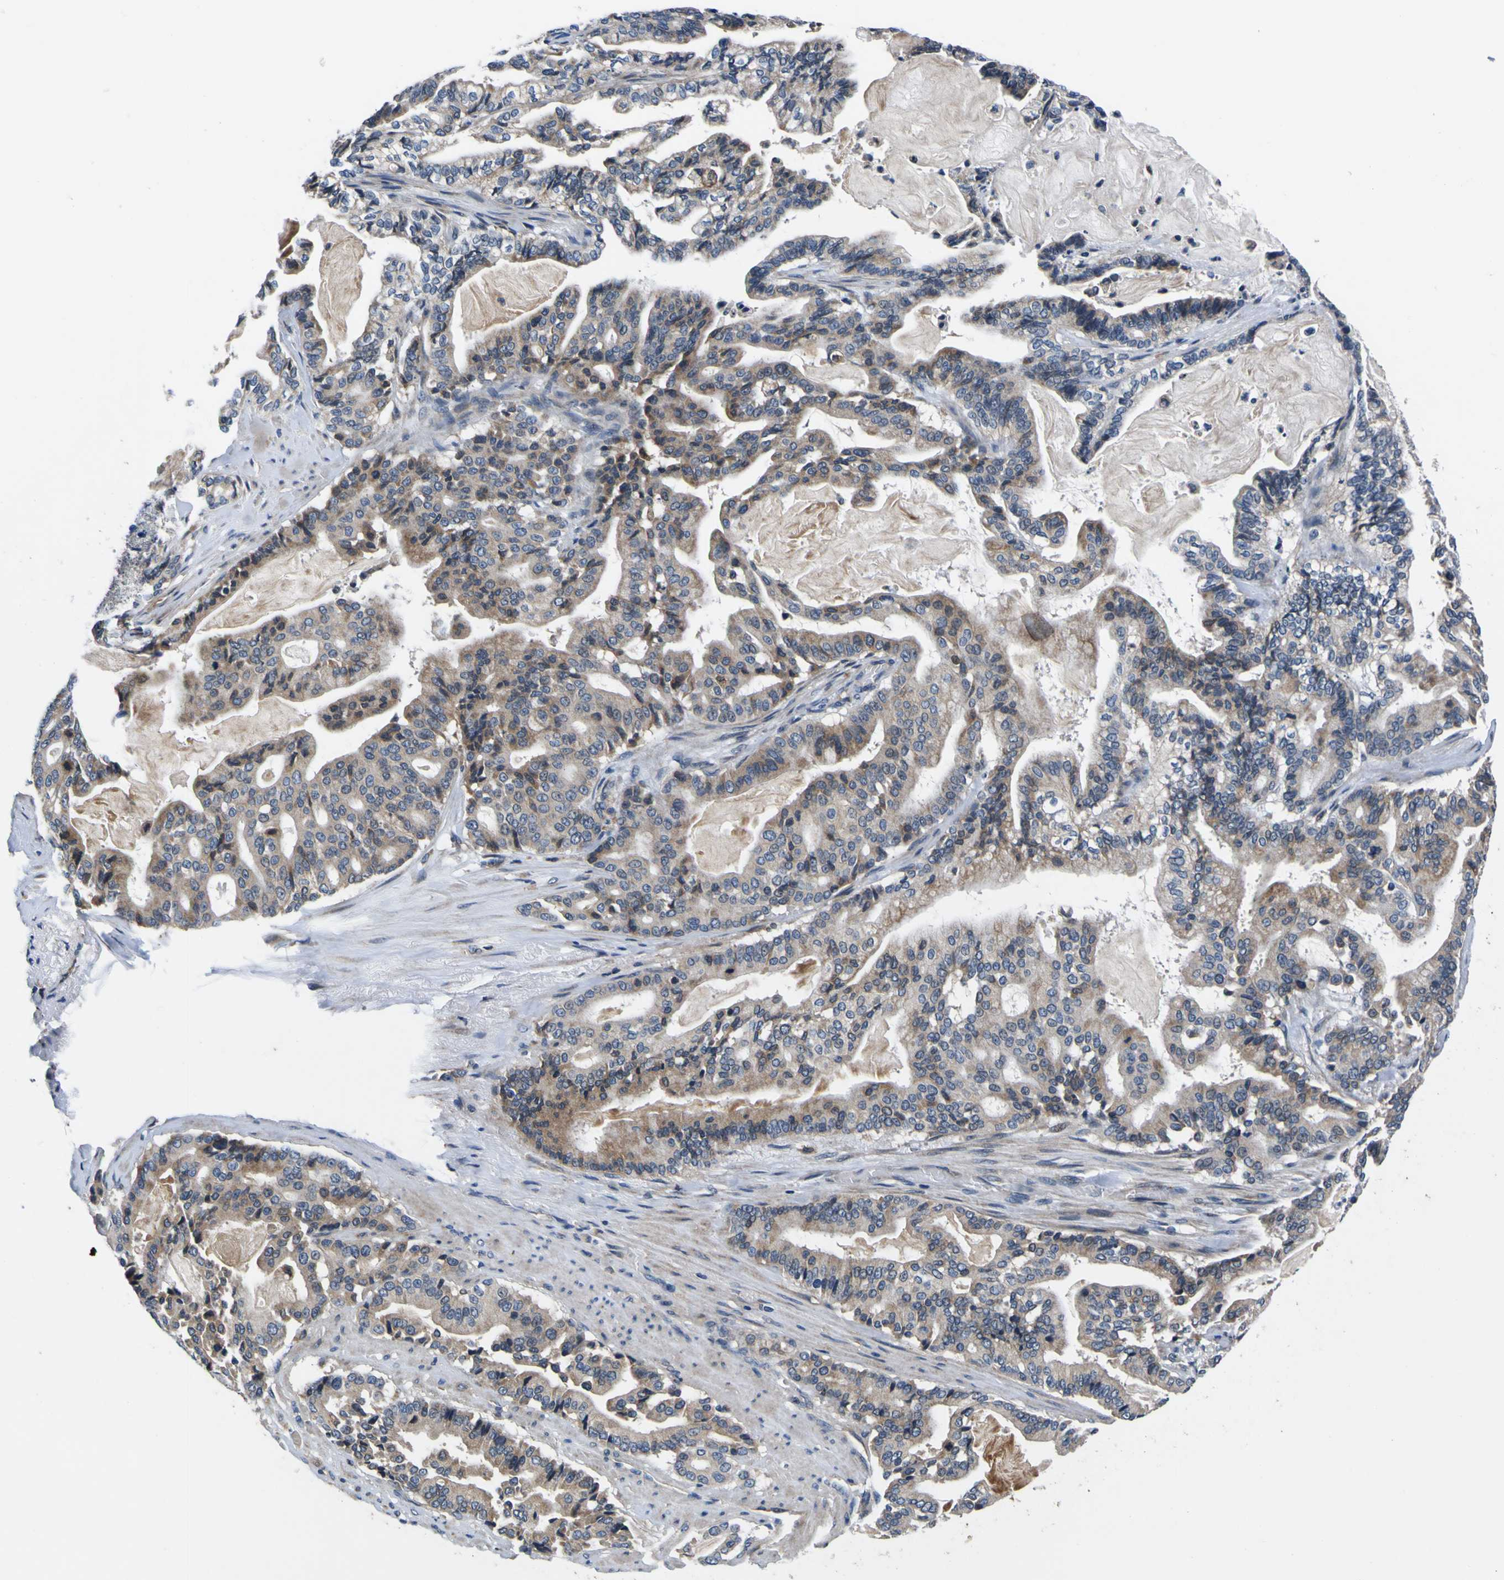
{"staining": {"intensity": "weak", "quantity": "25%-75%", "location": "cytoplasmic/membranous"}, "tissue": "pancreatic cancer", "cell_type": "Tumor cells", "image_type": "cancer", "snomed": [{"axis": "morphology", "description": "Adenocarcinoma, NOS"}, {"axis": "topography", "description": "Pancreas"}], "caption": "Human pancreatic cancer stained for a protein (brown) exhibits weak cytoplasmic/membranous positive positivity in approximately 25%-75% of tumor cells.", "gene": "EPHB4", "patient": {"sex": "male", "age": 63}}